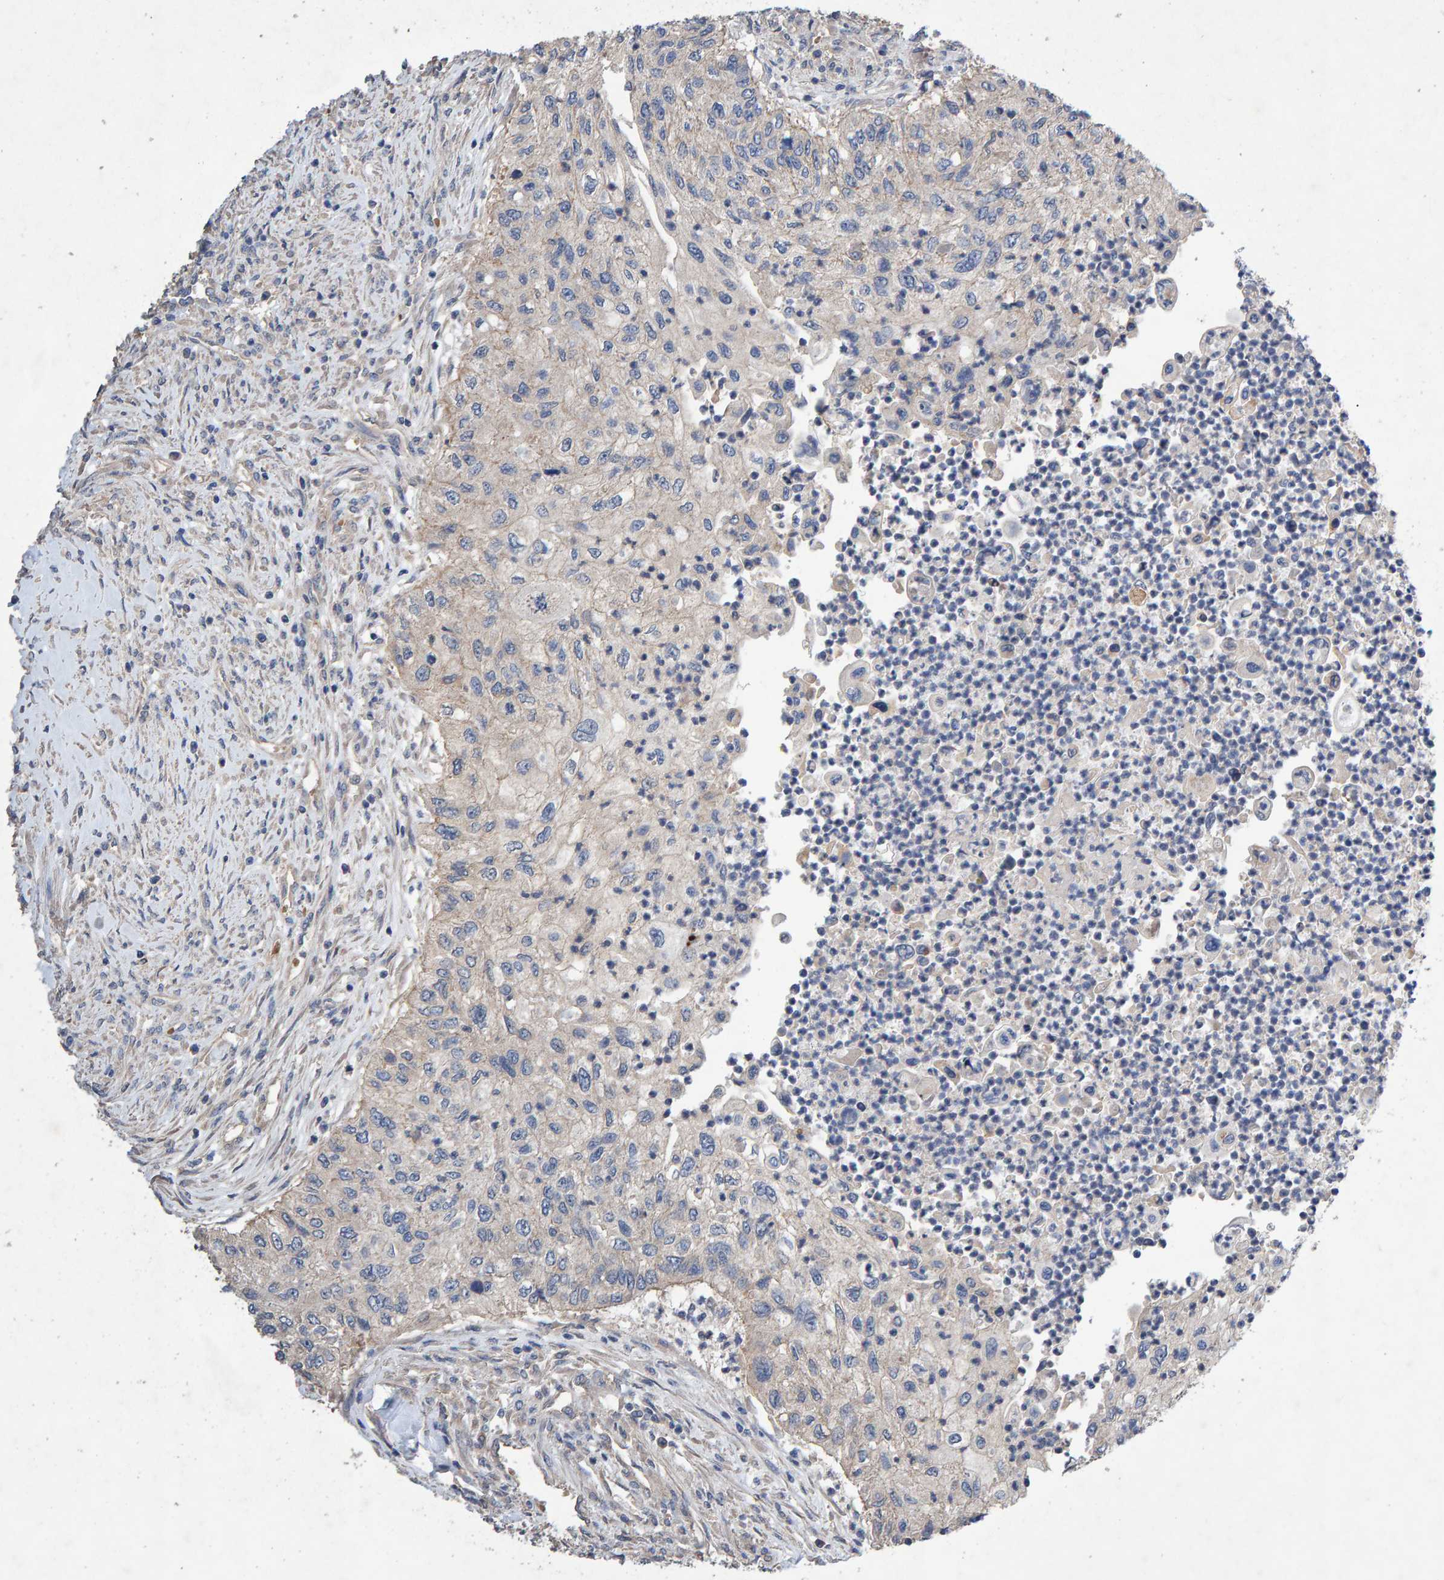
{"staining": {"intensity": "negative", "quantity": "none", "location": "none"}, "tissue": "urothelial cancer", "cell_type": "Tumor cells", "image_type": "cancer", "snomed": [{"axis": "morphology", "description": "Urothelial carcinoma, High grade"}, {"axis": "topography", "description": "Urinary bladder"}], "caption": "An IHC micrograph of high-grade urothelial carcinoma is shown. There is no staining in tumor cells of high-grade urothelial carcinoma. The staining was performed using DAB to visualize the protein expression in brown, while the nuclei were stained in blue with hematoxylin (Magnification: 20x).", "gene": "EFR3A", "patient": {"sex": "female", "age": 60}}